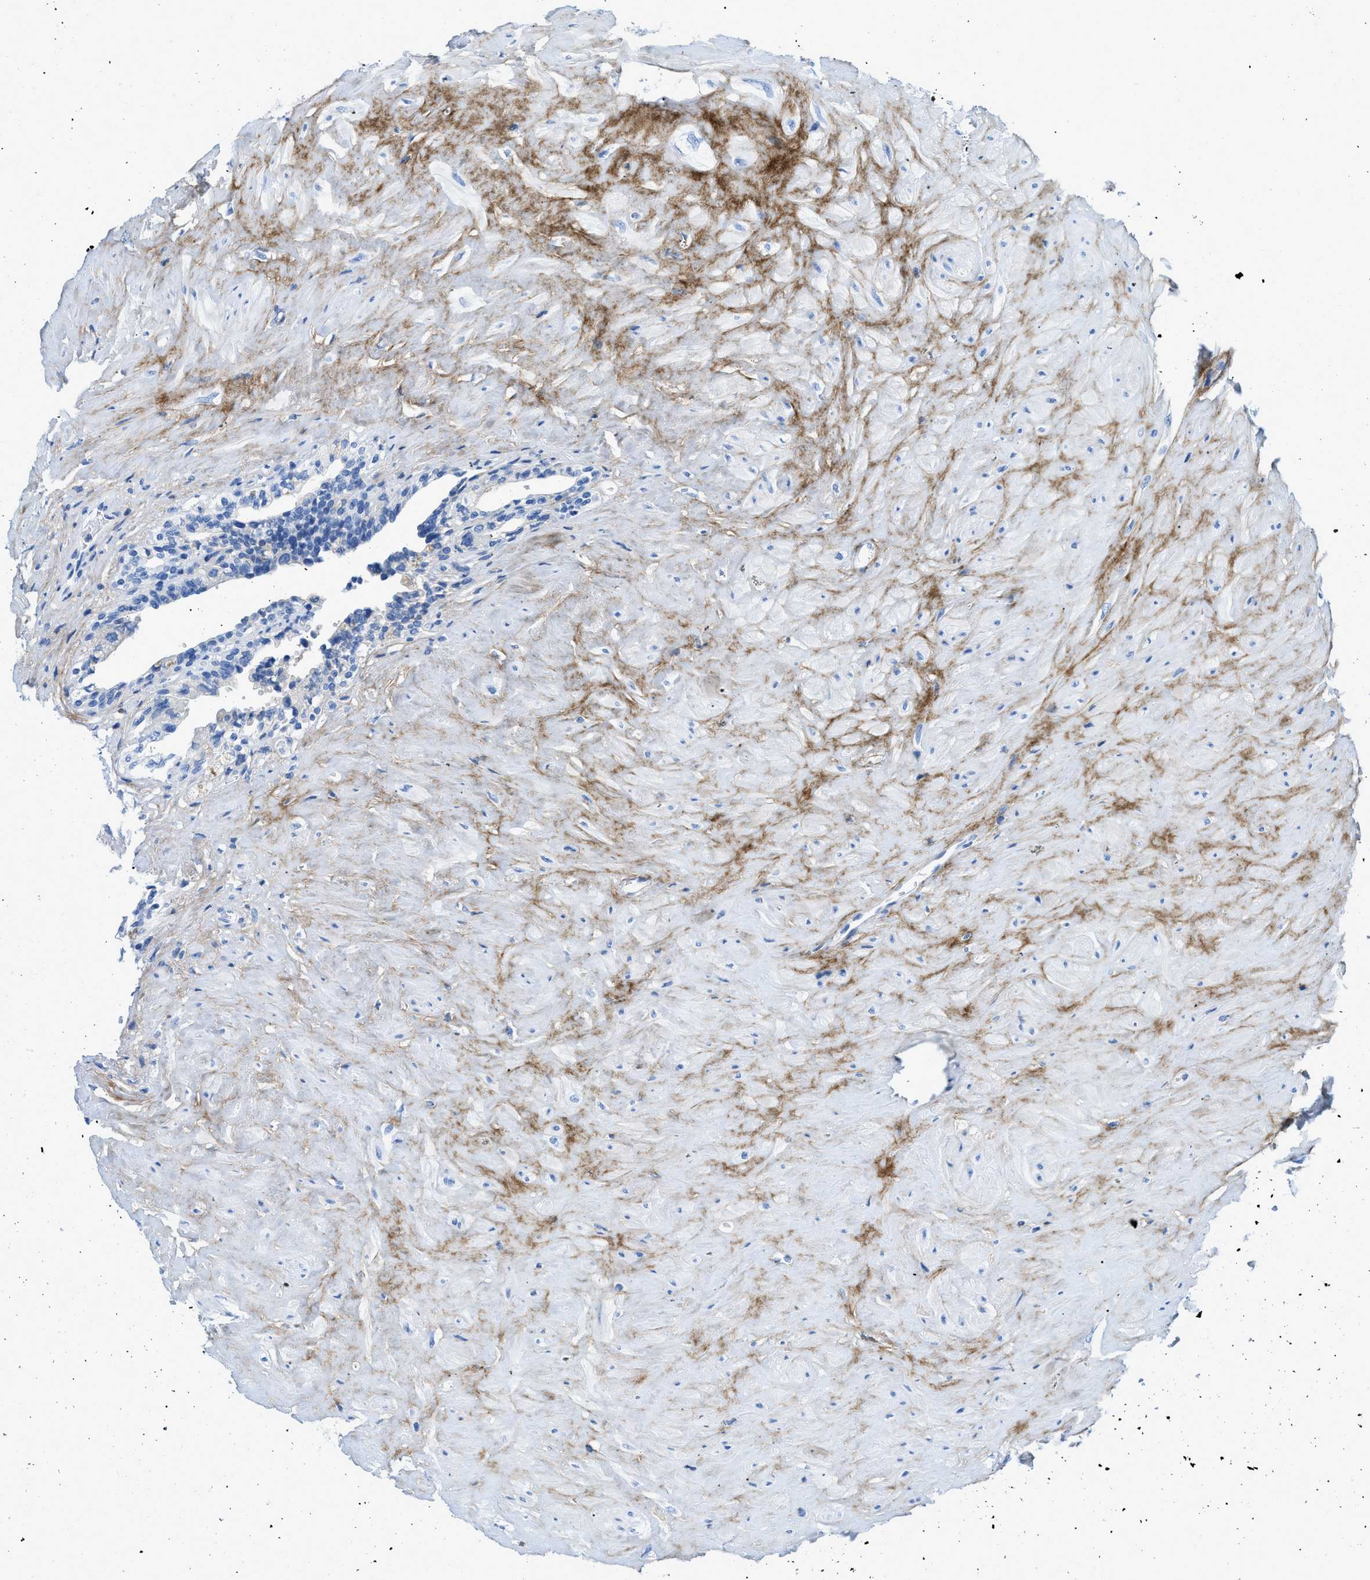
{"staining": {"intensity": "negative", "quantity": "none", "location": "none"}, "tissue": "seminal vesicle", "cell_type": "Glandular cells", "image_type": "normal", "snomed": [{"axis": "morphology", "description": "Normal tissue, NOS"}, {"axis": "topography", "description": "Seminal veicle"}], "caption": "The image shows no significant positivity in glandular cells of seminal vesicle. The staining was performed using DAB (3,3'-diaminobenzidine) to visualize the protein expression in brown, while the nuclei were stained in blue with hematoxylin (Magnification: 20x).", "gene": "COL3A1", "patient": {"sex": "male", "age": 63}}